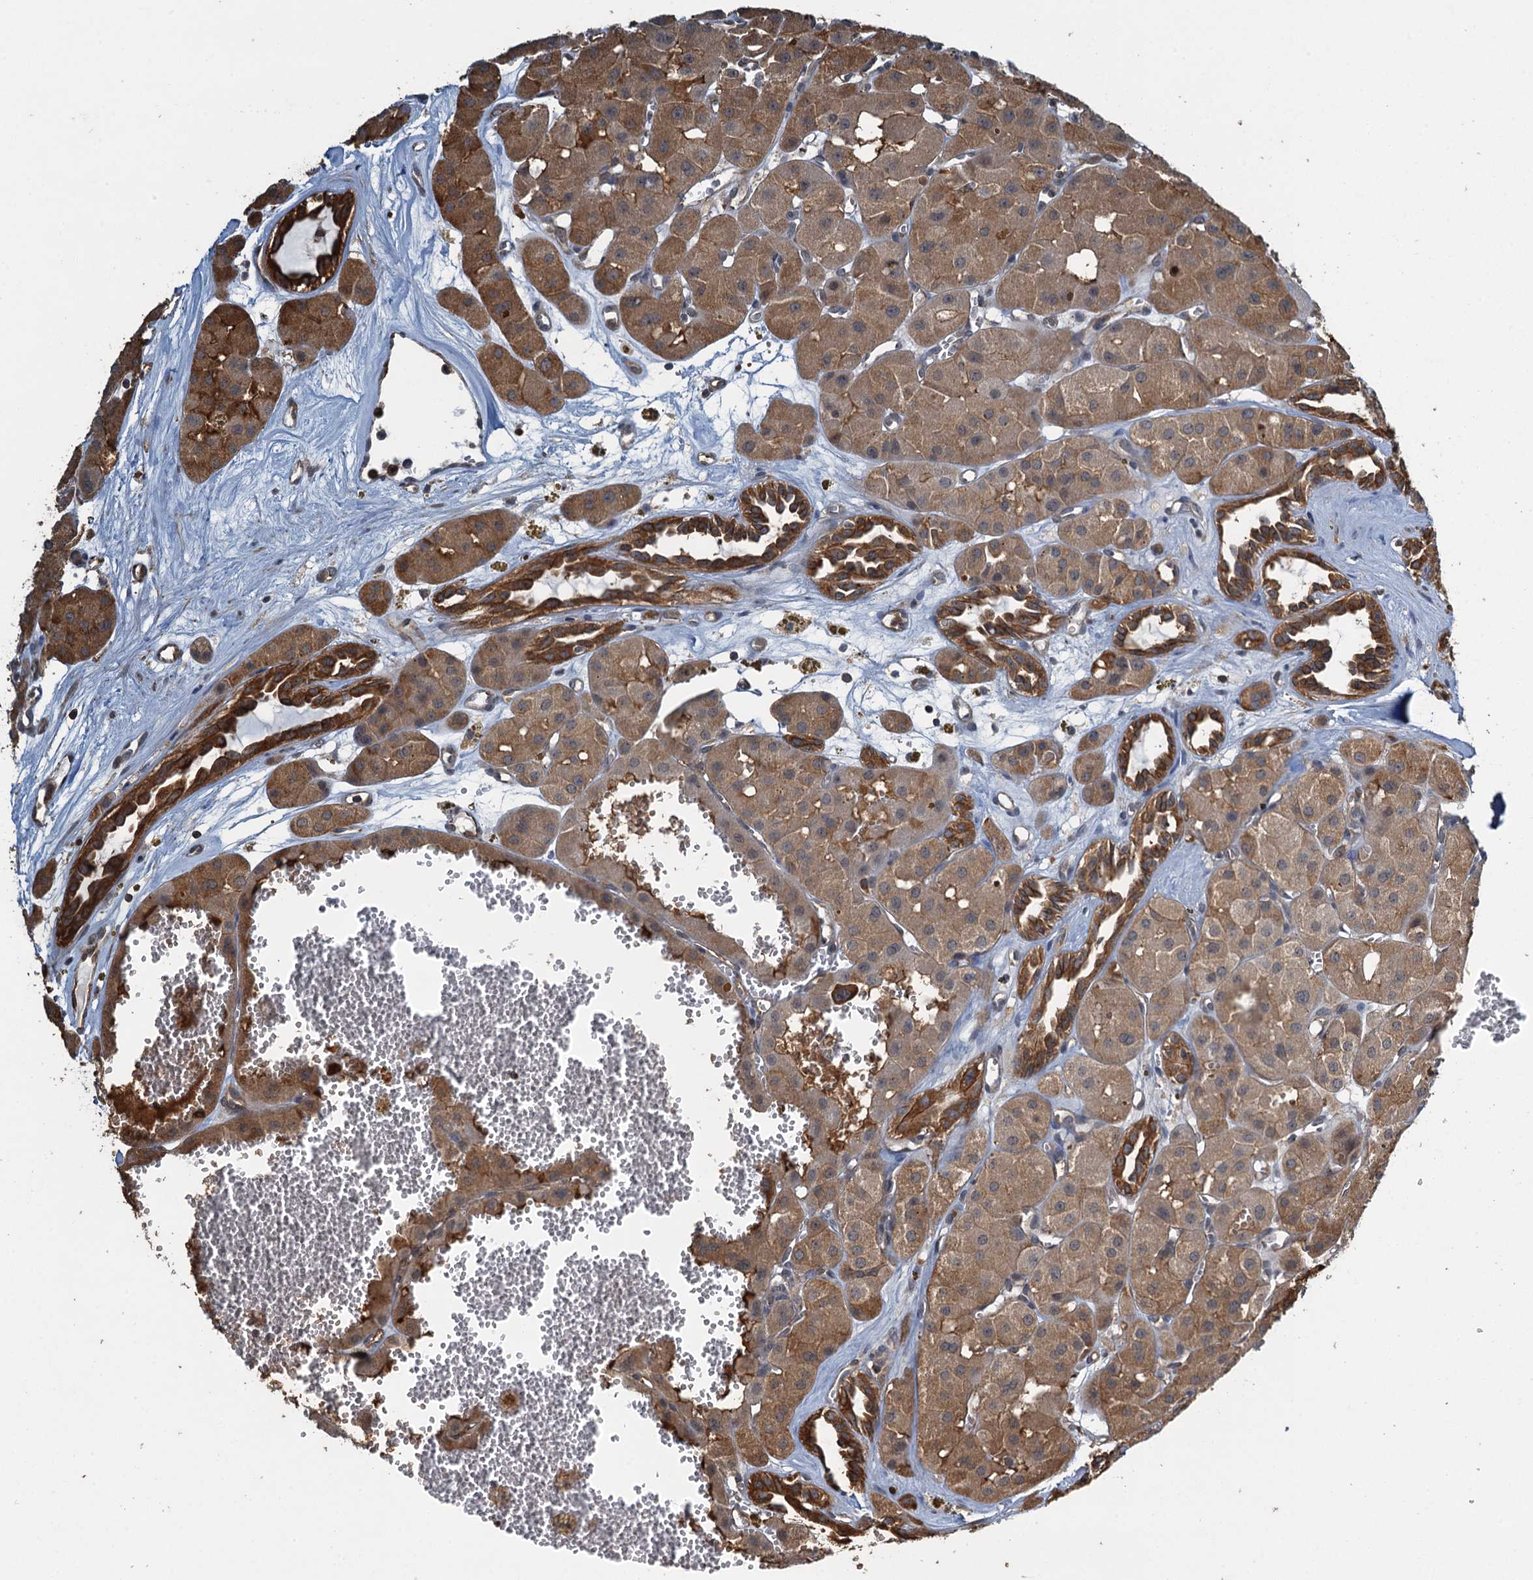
{"staining": {"intensity": "moderate", "quantity": ">75%", "location": "cytoplasmic/membranous"}, "tissue": "renal cancer", "cell_type": "Tumor cells", "image_type": "cancer", "snomed": [{"axis": "morphology", "description": "Carcinoma, NOS"}, {"axis": "topography", "description": "Kidney"}], "caption": "Renal cancer (carcinoma) stained with a brown dye exhibits moderate cytoplasmic/membranous positive positivity in approximately >75% of tumor cells.", "gene": "WHAMM", "patient": {"sex": "female", "age": 75}}